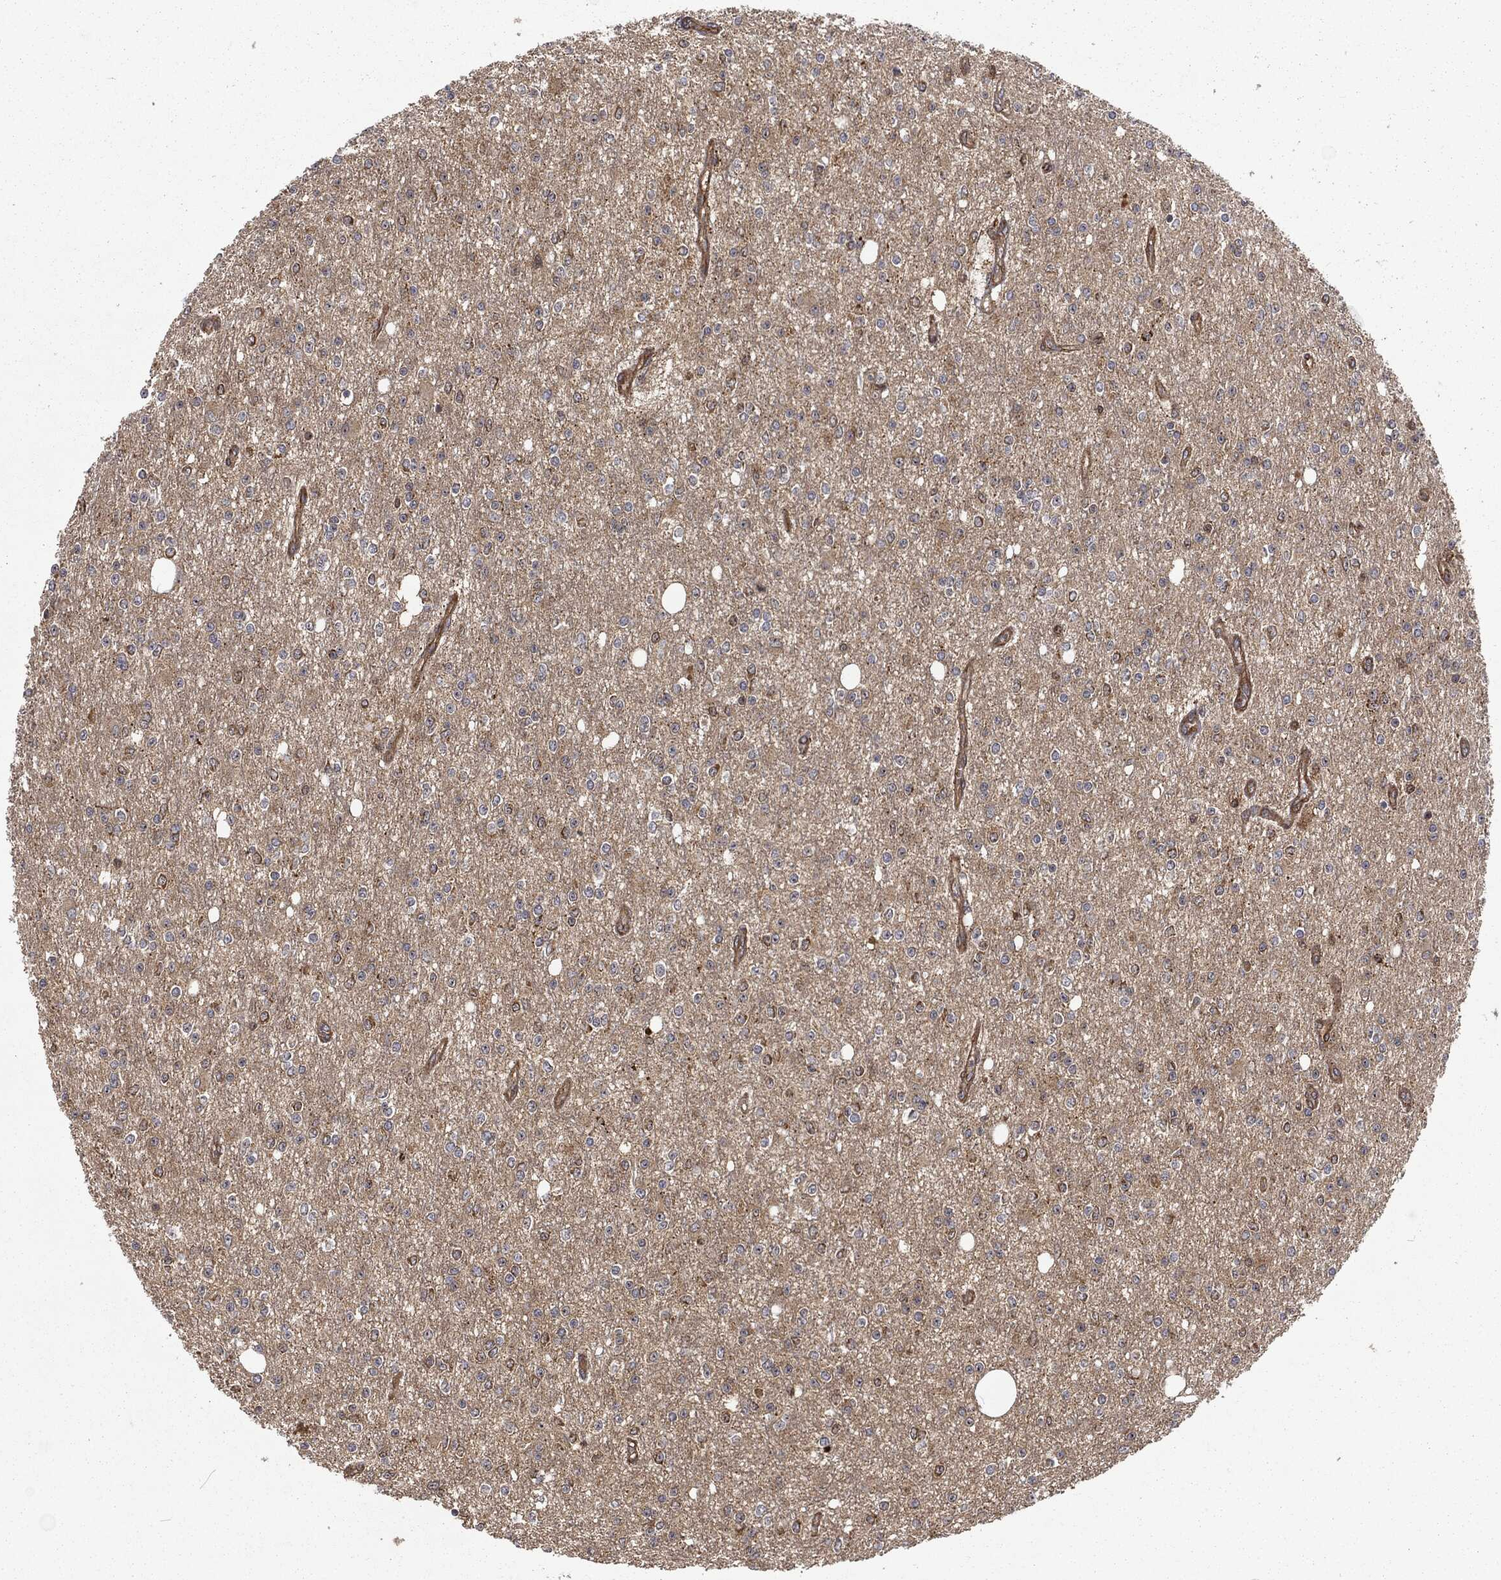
{"staining": {"intensity": "negative", "quantity": "none", "location": "none"}, "tissue": "glioma", "cell_type": "Tumor cells", "image_type": "cancer", "snomed": [{"axis": "morphology", "description": "Glioma, malignant, Low grade"}, {"axis": "topography", "description": "Brain"}], "caption": "High magnification brightfield microscopy of malignant low-grade glioma stained with DAB (brown) and counterstained with hematoxylin (blue): tumor cells show no significant positivity.", "gene": "RFTN1", "patient": {"sex": "female", "age": 45}}